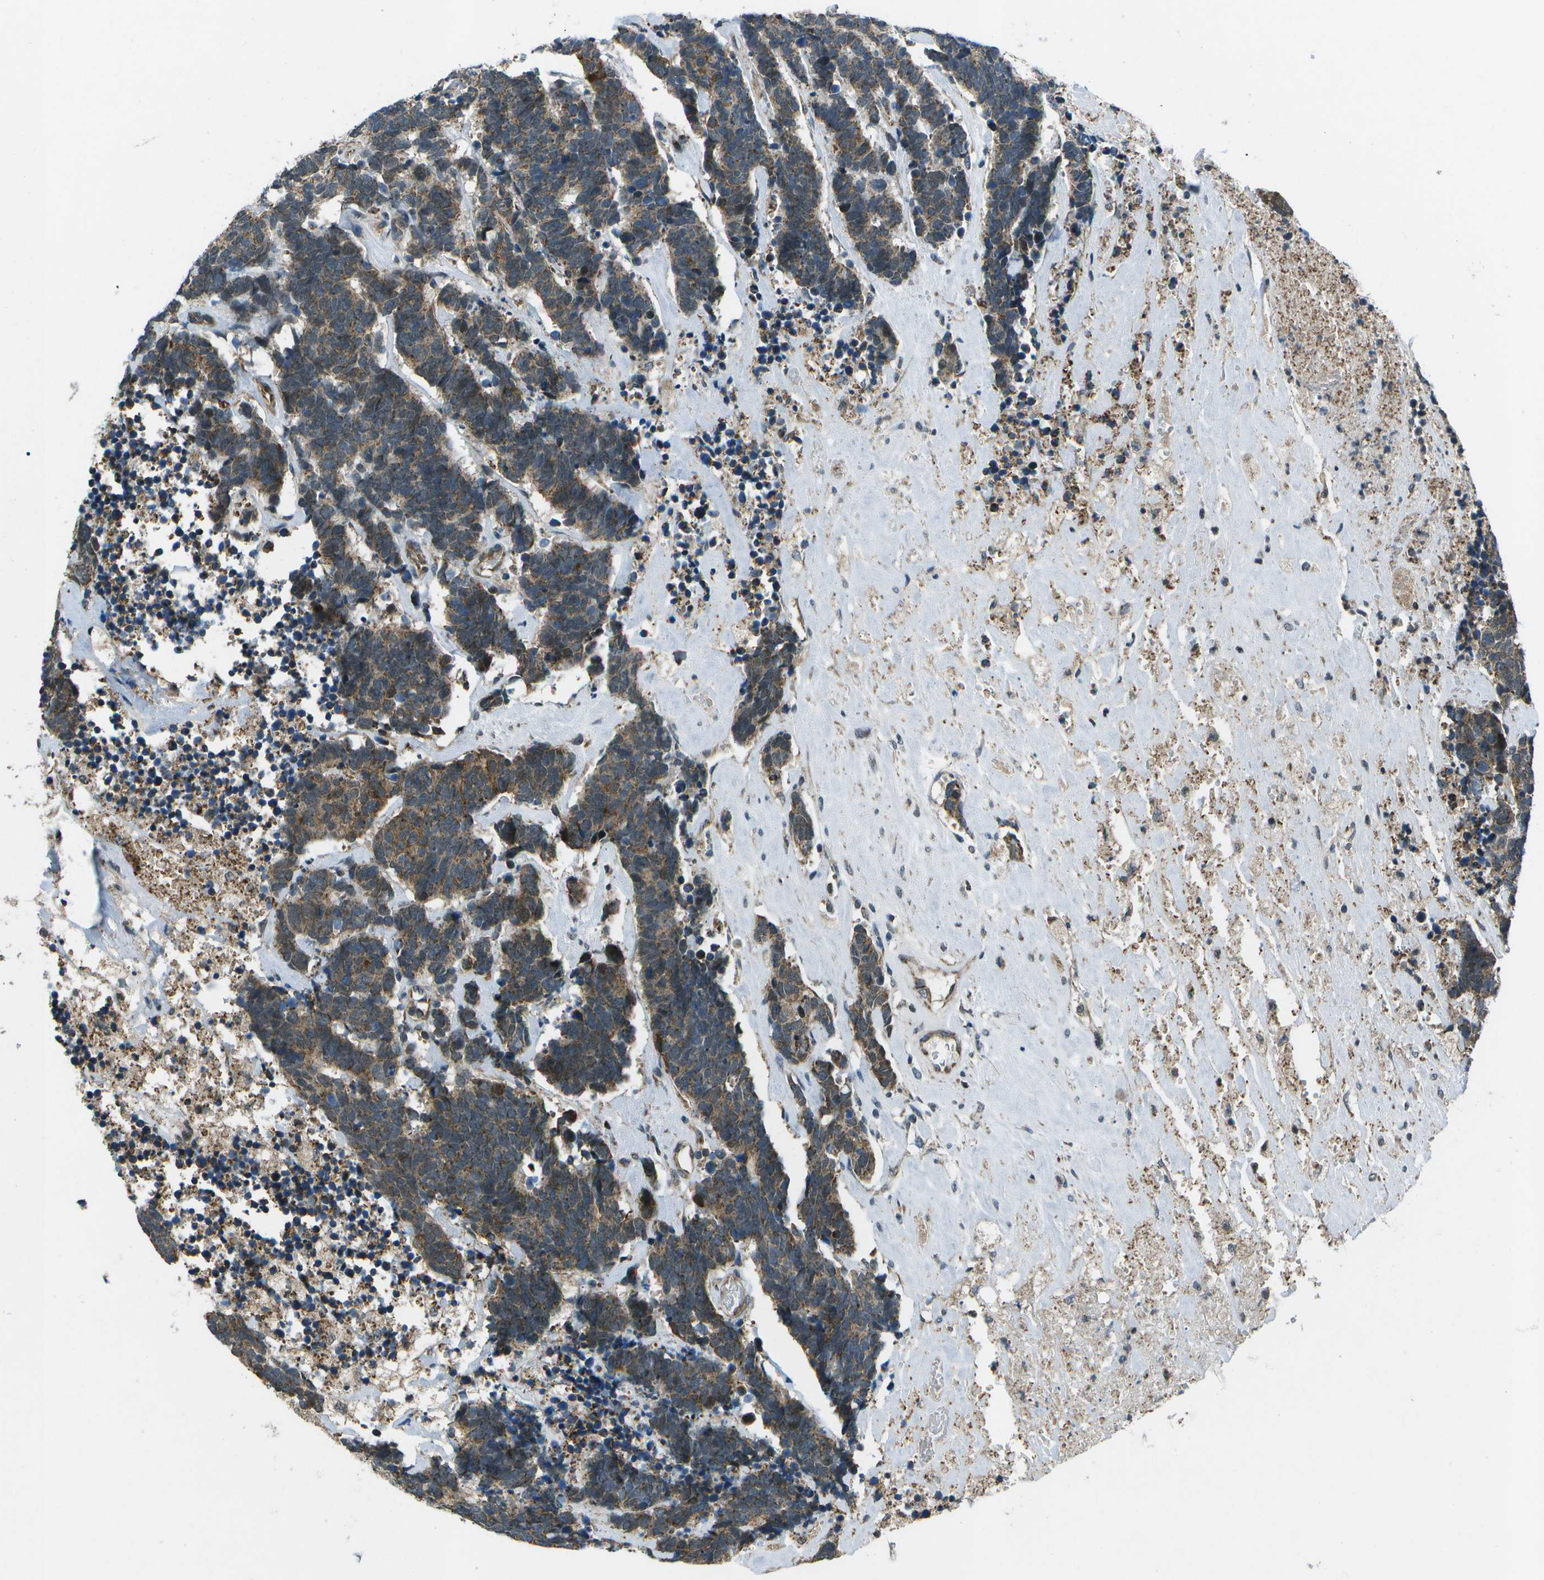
{"staining": {"intensity": "moderate", "quantity": ">75%", "location": "cytoplasmic/membranous"}, "tissue": "carcinoid", "cell_type": "Tumor cells", "image_type": "cancer", "snomed": [{"axis": "morphology", "description": "Carcinoma, NOS"}, {"axis": "morphology", "description": "Carcinoid, malignant, NOS"}, {"axis": "topography", "description": "Urinary bladder"}], "caption": "Immunohistochemistry histopathology image of neoplastic tissue: malignant carcinoid stained using IHC displays medium levels of moderate protein expression localized specifically in the cytoplasmic/membranous of tumor cells, appearing as a cytoplasmic/membranous brown color.", "gene": "EIF2AK1", "patient": {"sex": "male", "age": 57}}